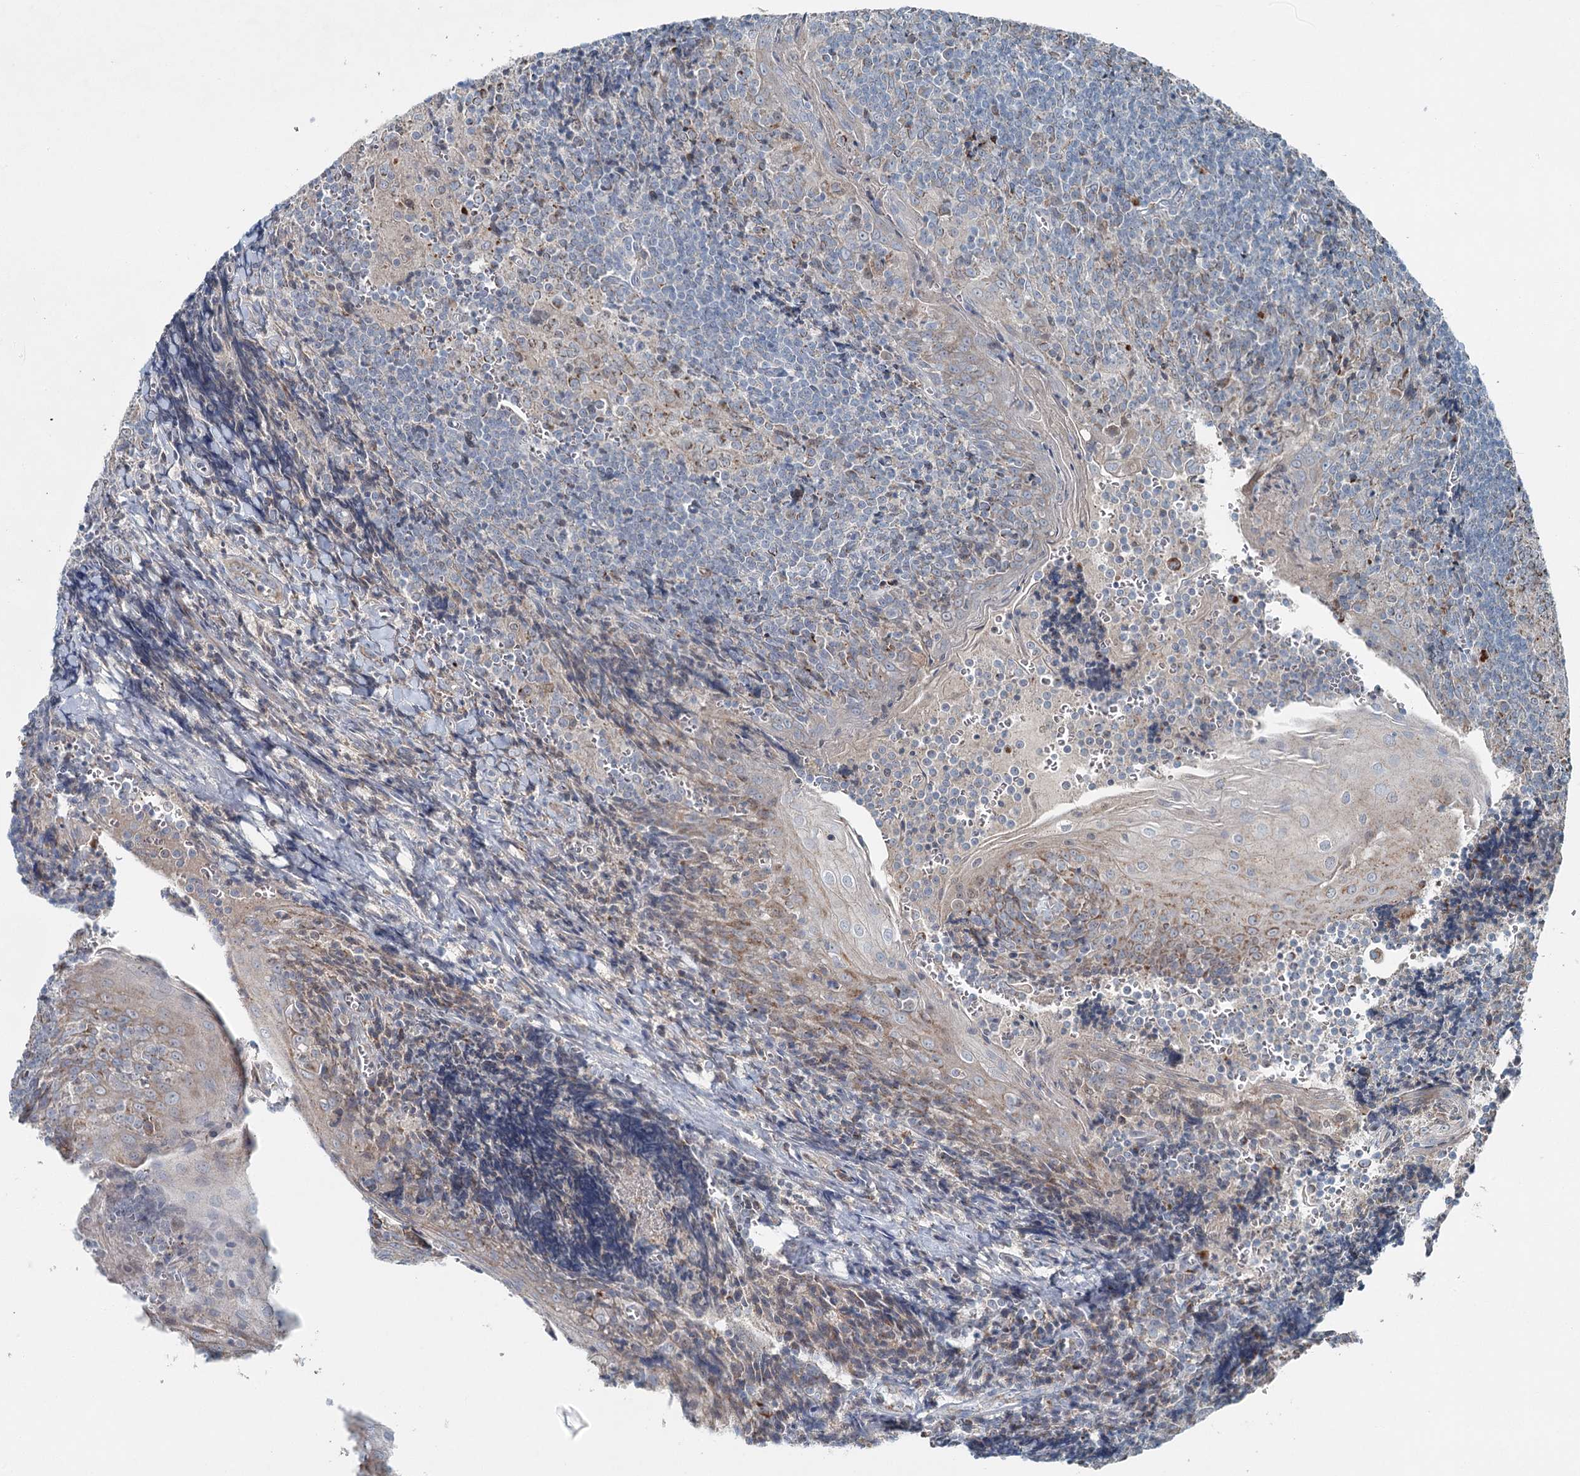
{"staining": {"intensity": "moderate", "quantity": "<25%", "location": "cytoplasmic/membranous"}, "tissue": "tonsil", "cell_type": "Germinal center cells", "image_type": "normal", "snomed": [{"axis": "morphology", "description": "Normal tissue, NOS"}, {"axis": "topography", "description": "Tonsil"}], "caption": "Immunohistochemical staining of unremarkable human tonsil shows <25% levels of moderate cytoplasmic/membranous protein positivity in about <25% of germinal center cells.", "gene": "CHCHD5", "patient": {"sex": "male", "age": 27}}